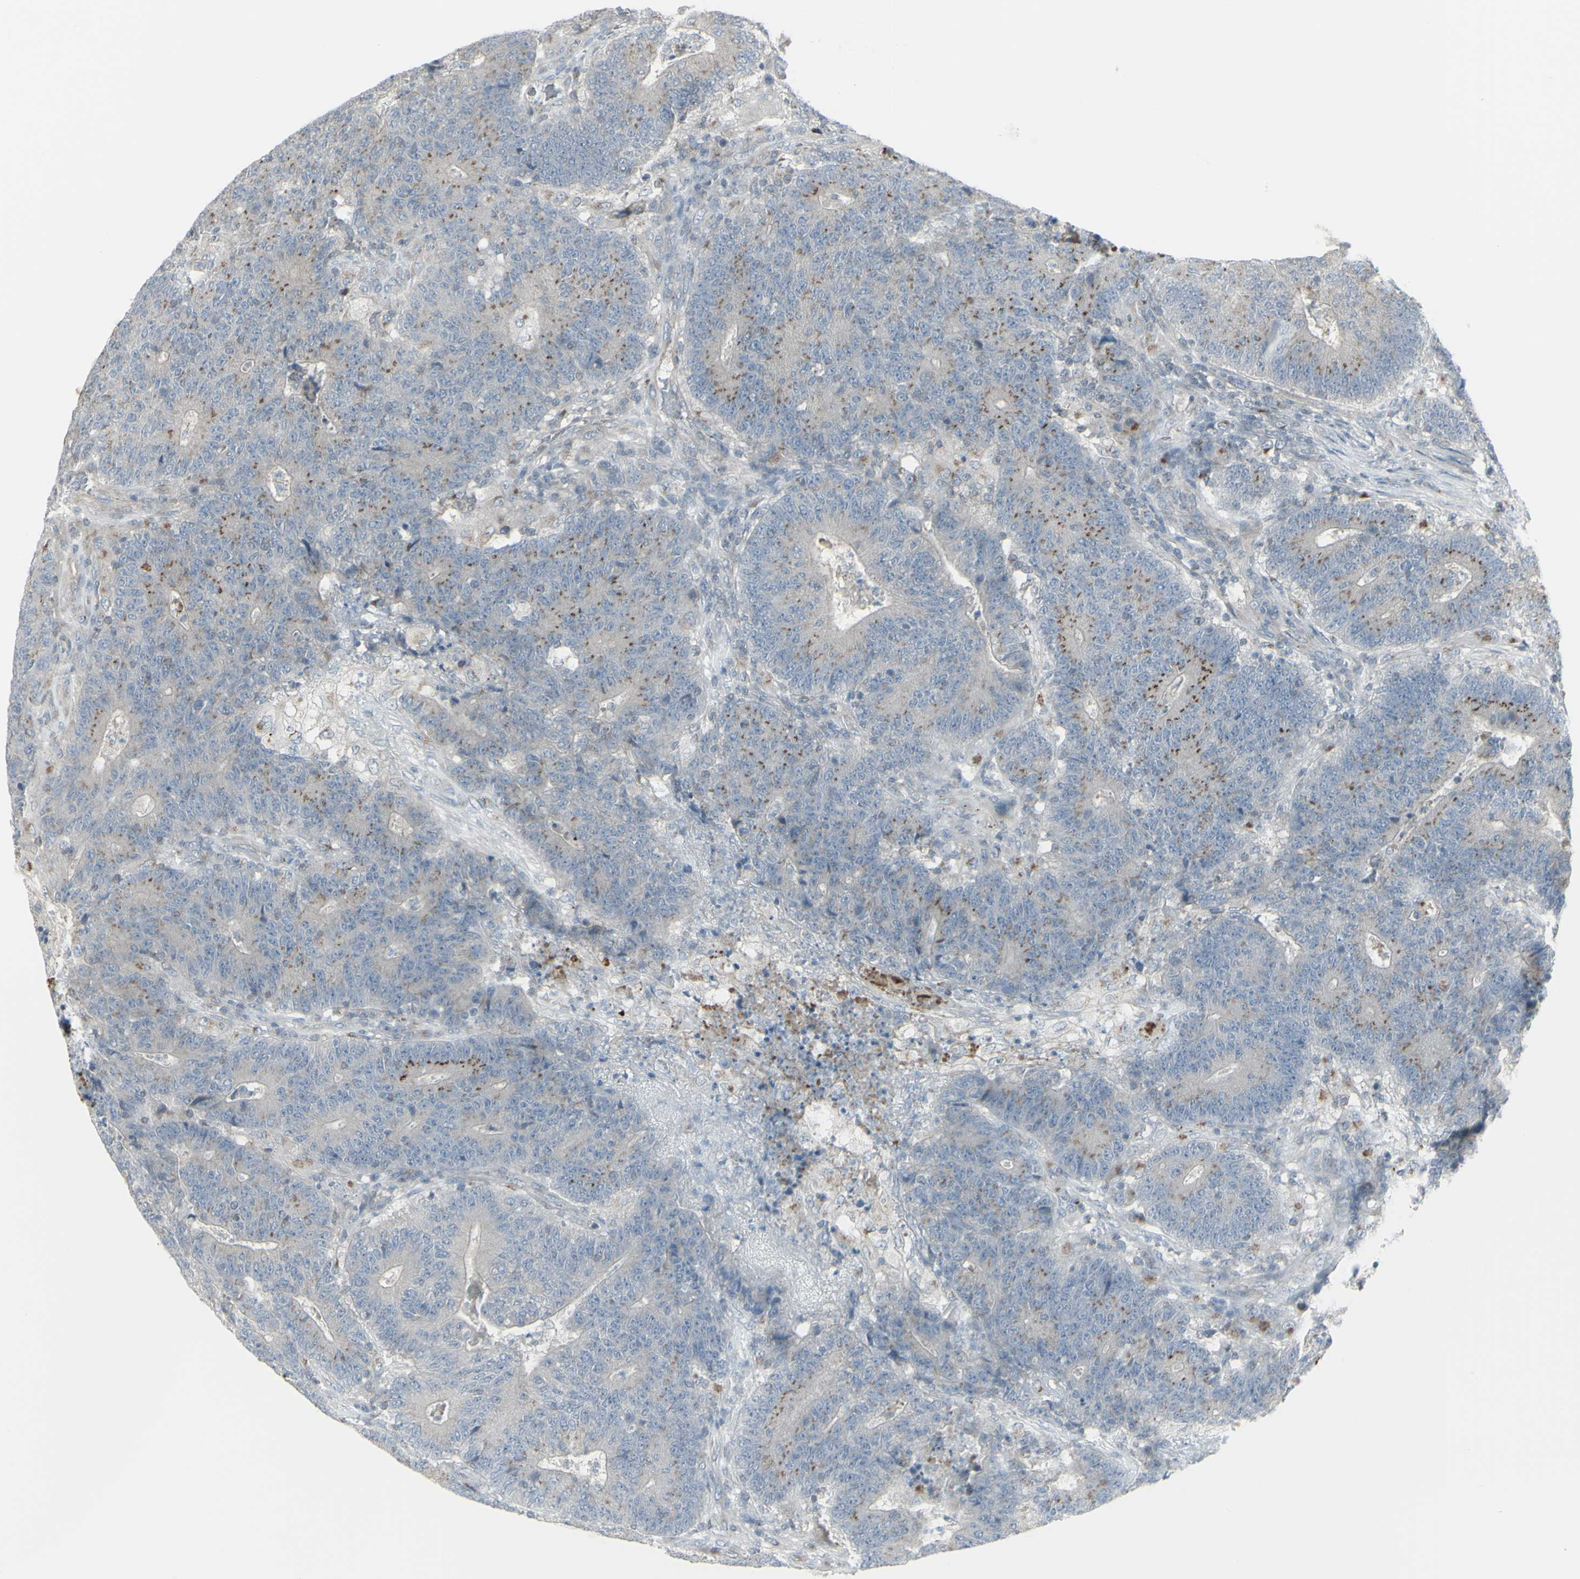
{"staining": {"intensity": "moderate", "quantity": "25%-75%", "location": "cytoplasmic/membranous"}, "tissue": "colorectal cancer", "cell_type": "Tumor cells", "image_type": "cancer", "snomed": [{"axis": "morphology", "description": "Normal tissue, NOS"}, {"axis": "morphology", "description": "Adenocarcinoma, NOS"}, {"axis": "topography", "description": "Colon"}], "caption": "Immunohistochemical staining of human colorectal cancer (adenocarcinoma) exhibits medium levels of moderate cytoplasmic/membranous staining in approximately 25%-75% of tumor cells.", "gene": "GALNT6", "patient": {"sex": "female", "age": 75}}